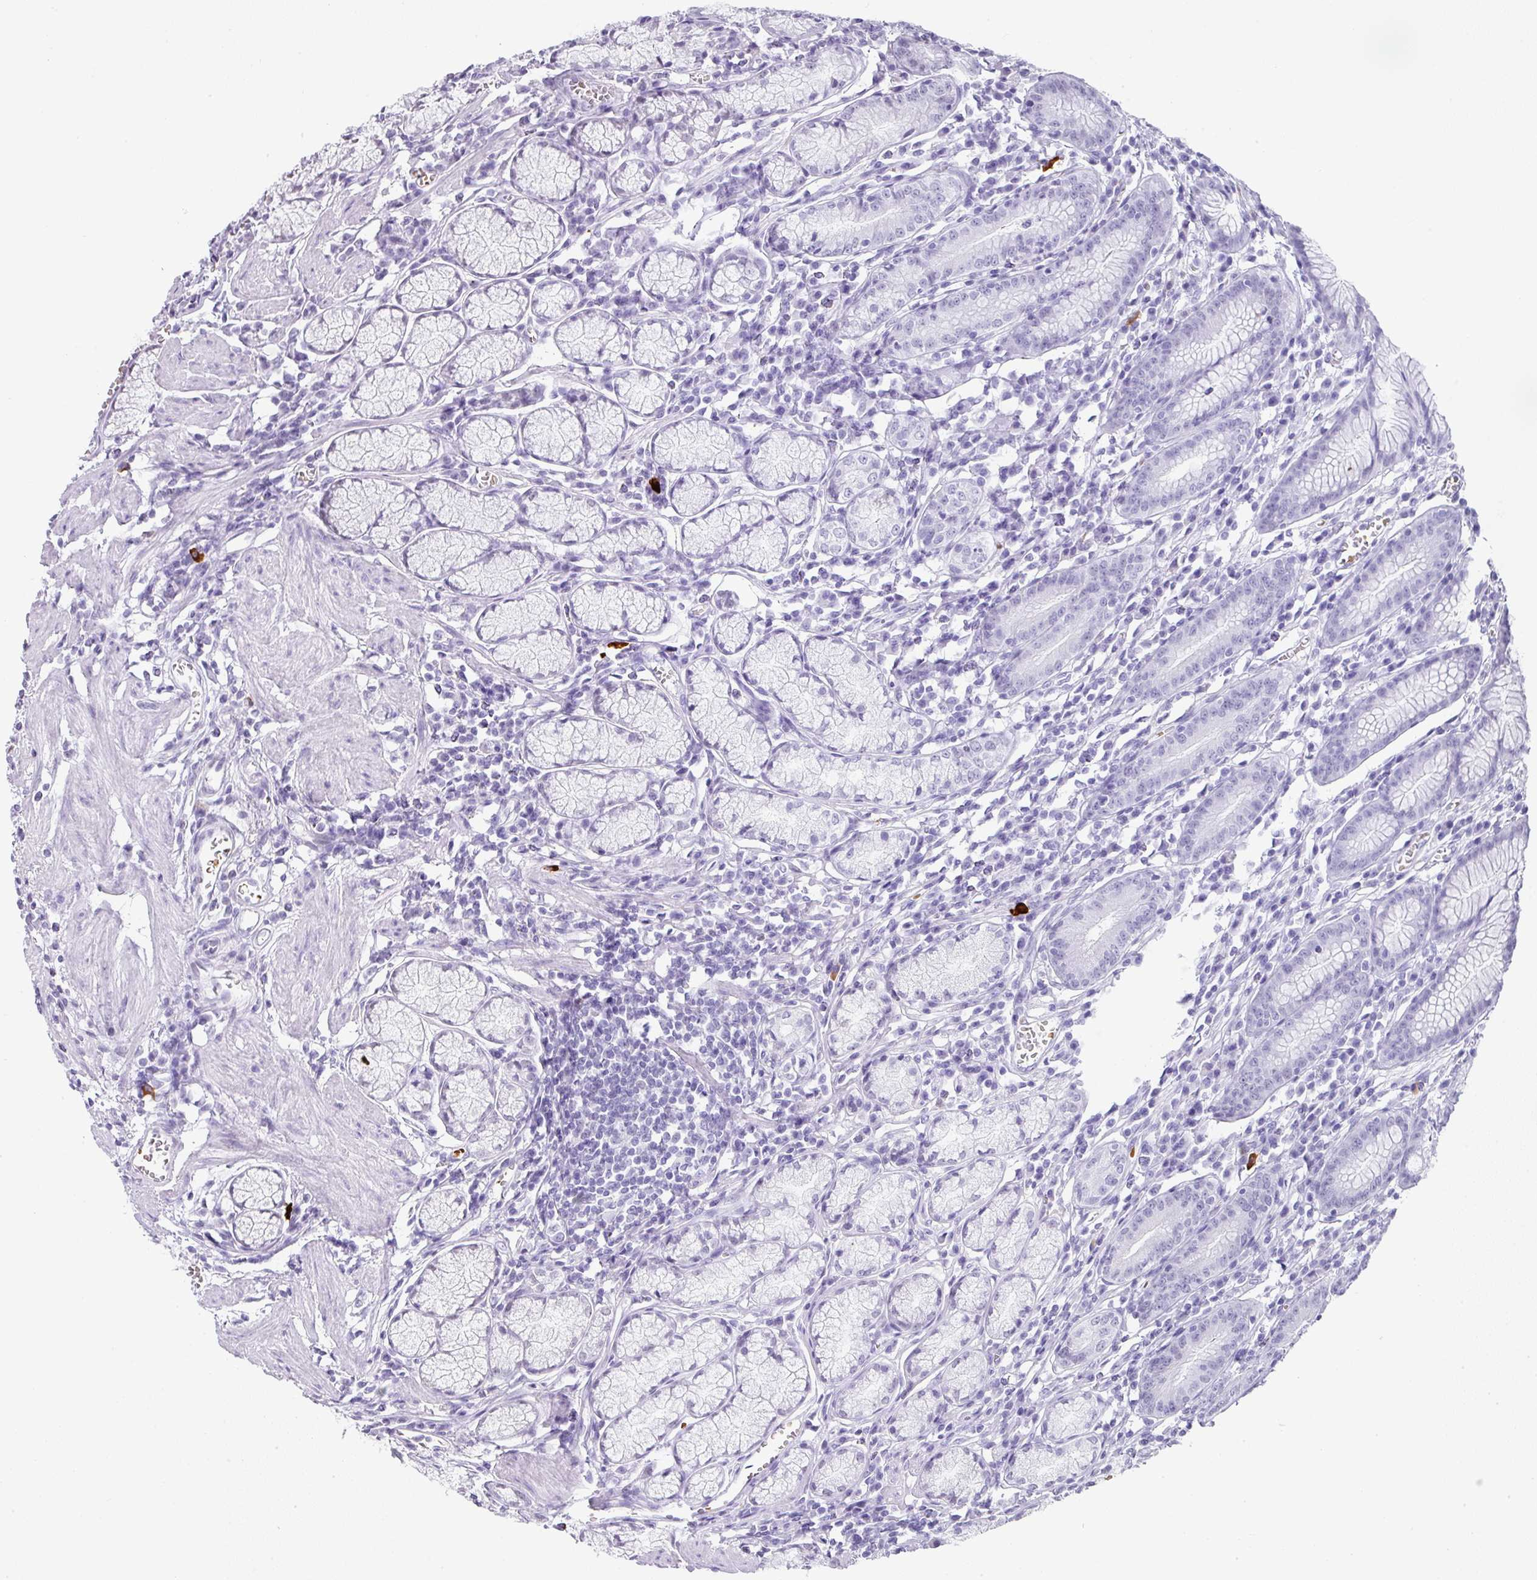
{"staining": {"intensity": "negative", "quantity": "none", "location": "none"}, "tissue": "stomach", "cell_type": "Glandular cells", "image_type": "normal", "snomed": [{"axis": "morphology", "description": "Normal tissue, NOS"}, {"axis": "topography", "description": "Stomach"}], "caption": "The photomicrograph reveals no staining of glandular cells in normal stomach.", "gene": "NEIL1", "patient": {"sex": "male", "age": 55}}